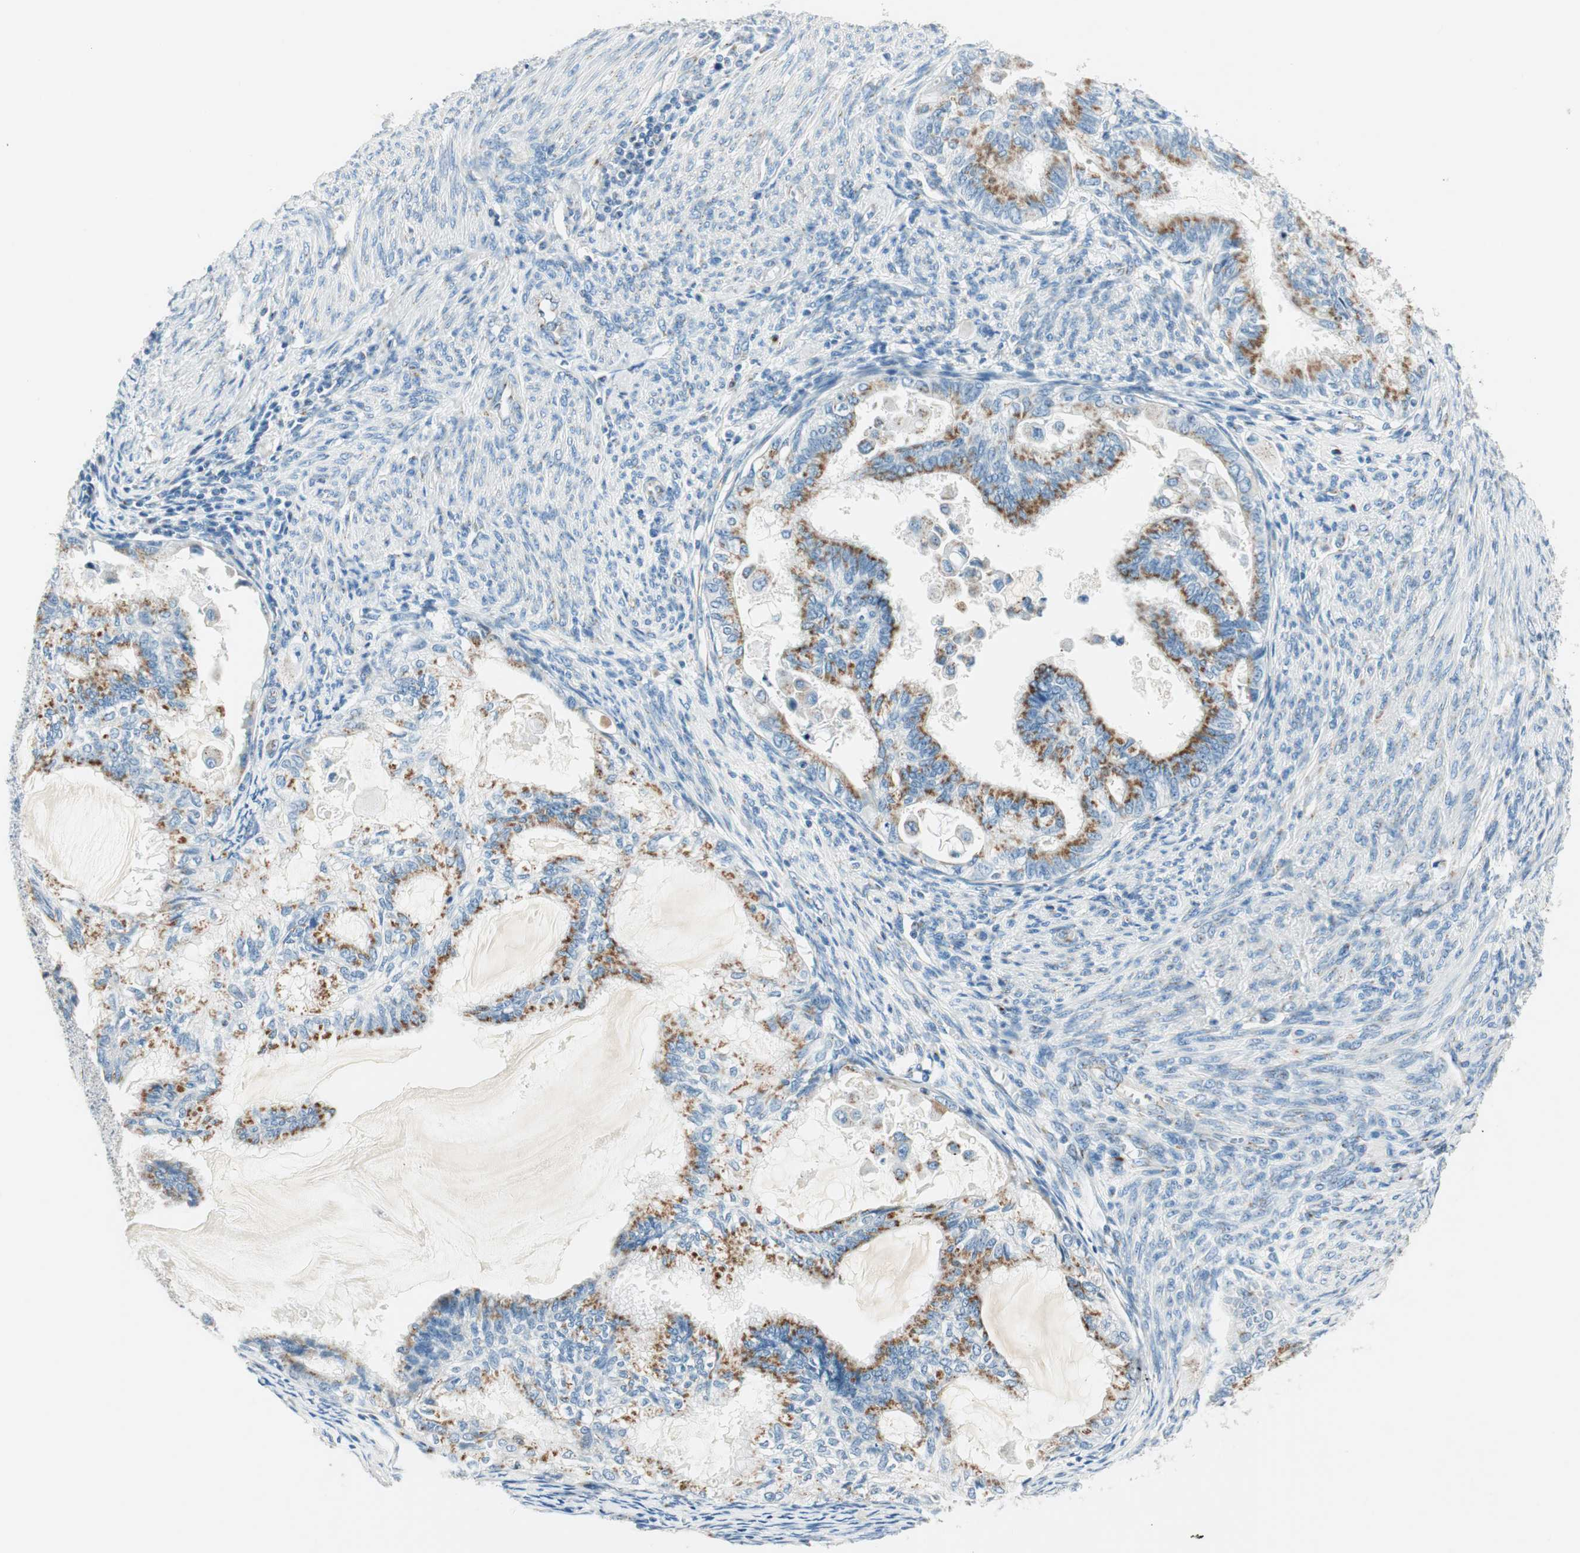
{"staining": {"intensity": "moderate", "quantity": ">75%", "location": "cytoplasmic/membranous"}, "tissue": "cervical cancer", "cell_type": "Tumor cells", "image_type": "cancer", "snomed": [{"axis": "morphology", "description": "Normal tissue, NOS"}, {"axis": "morphology", "description": "Adenocarcinoma, NOS"}, {"axis": "topography", "description": "Cervix"}, {"axis": "topography", "description": "Endometrium"}], "caption": "Cervical adenocarcinoma was stained to show a protein in brown. There is medium levels of moderate cytoplasmic/membranous positivity in approximately >75% of tumor cells. The protein is shown in brown color, while the nuclei are stained blue.", "gene": "TMF1", "patient": {"sex": "female", "age": 86}}